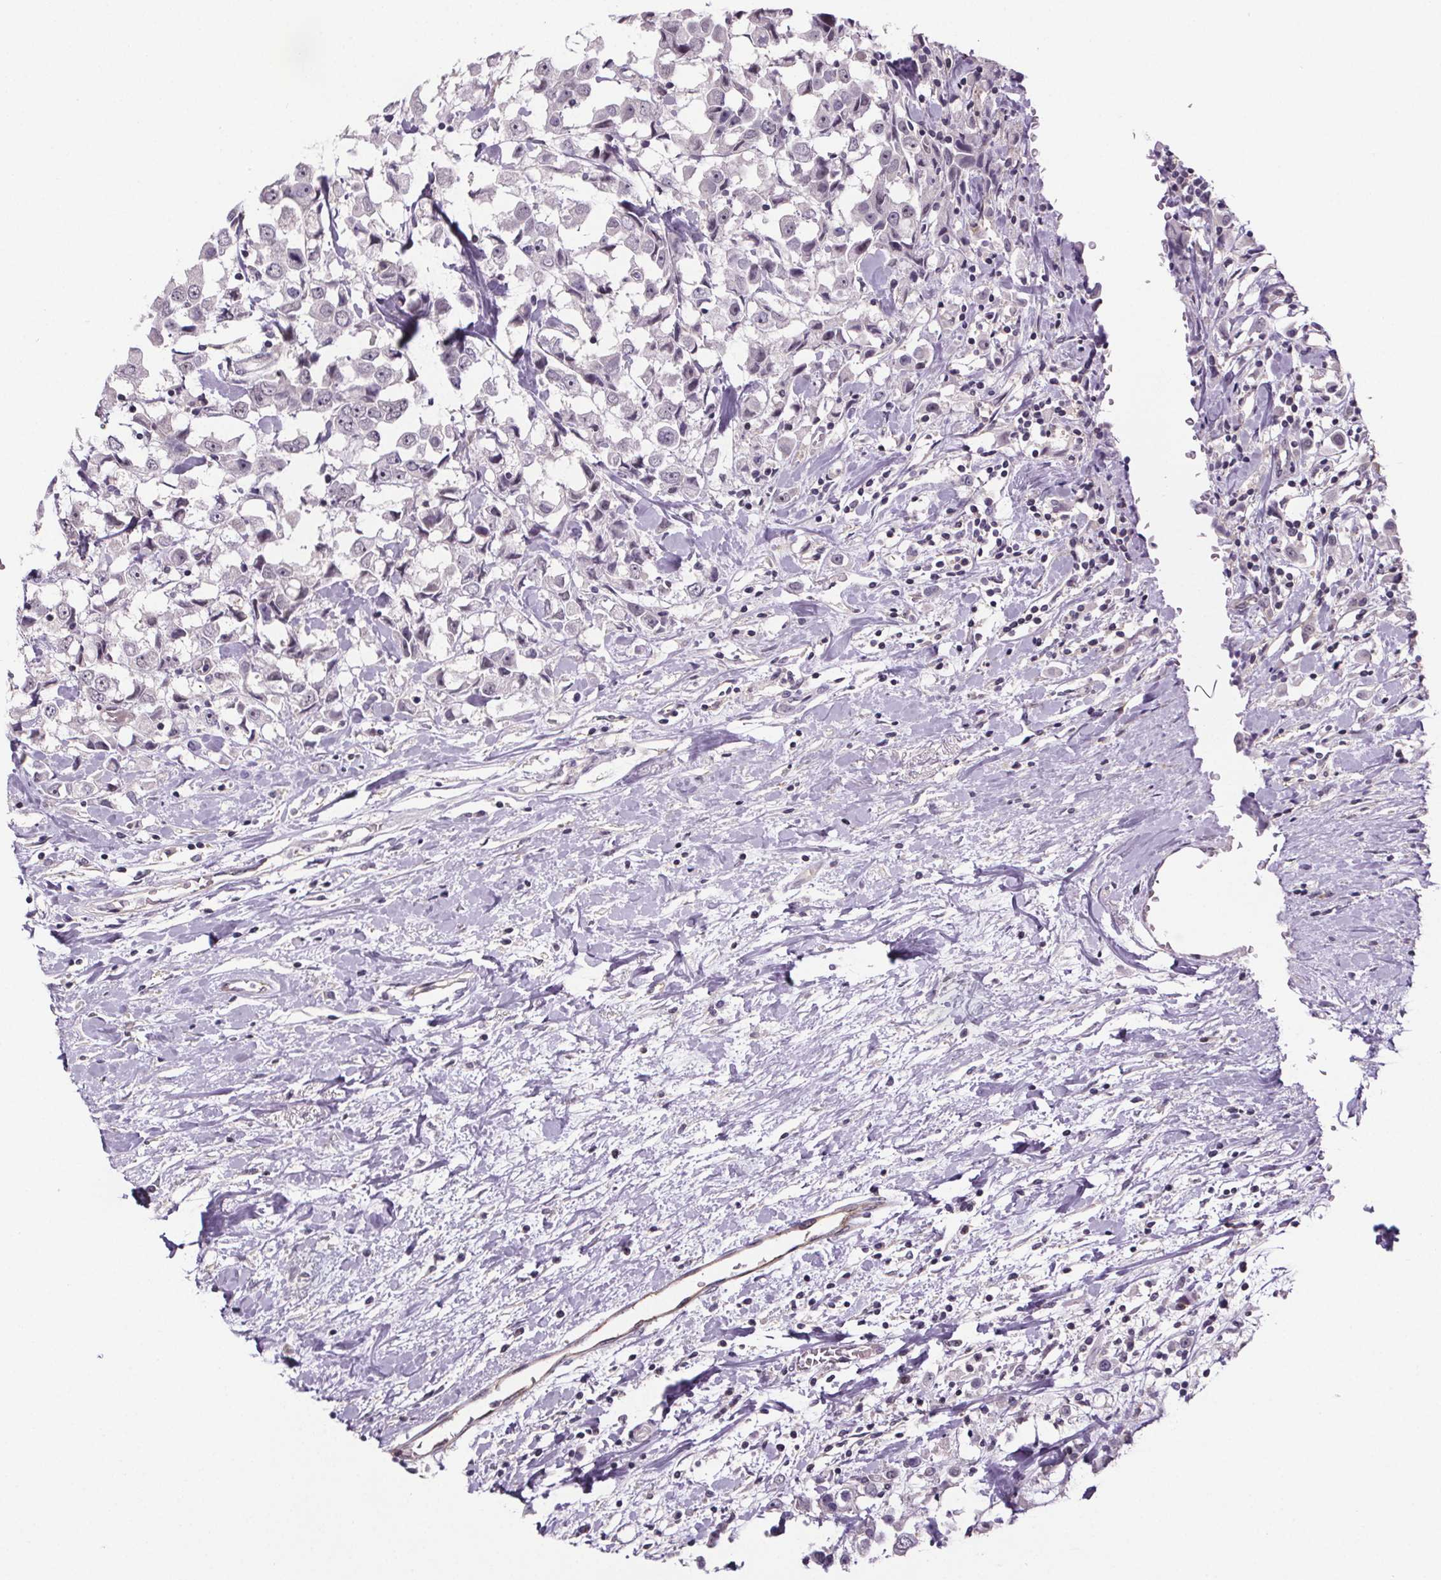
{"staining": {"intensity": "negative", "quantity": "none", "location": "none"}, "tissue": "breast cancer", "cell_type": "Tumor cells", "image_type": "cancer", "snomed": [{"axis": "morphology", "description": "Duct carcinoma"}, {"axis": "topography", "description": "Breast"}], "caption": "Intraductal carcinoma (breast) was stained to show a protein in brown. There is no significant positivity in tumor cells.", "gene": "TTC12", "patient": {"sex": "female", "age": 61}}